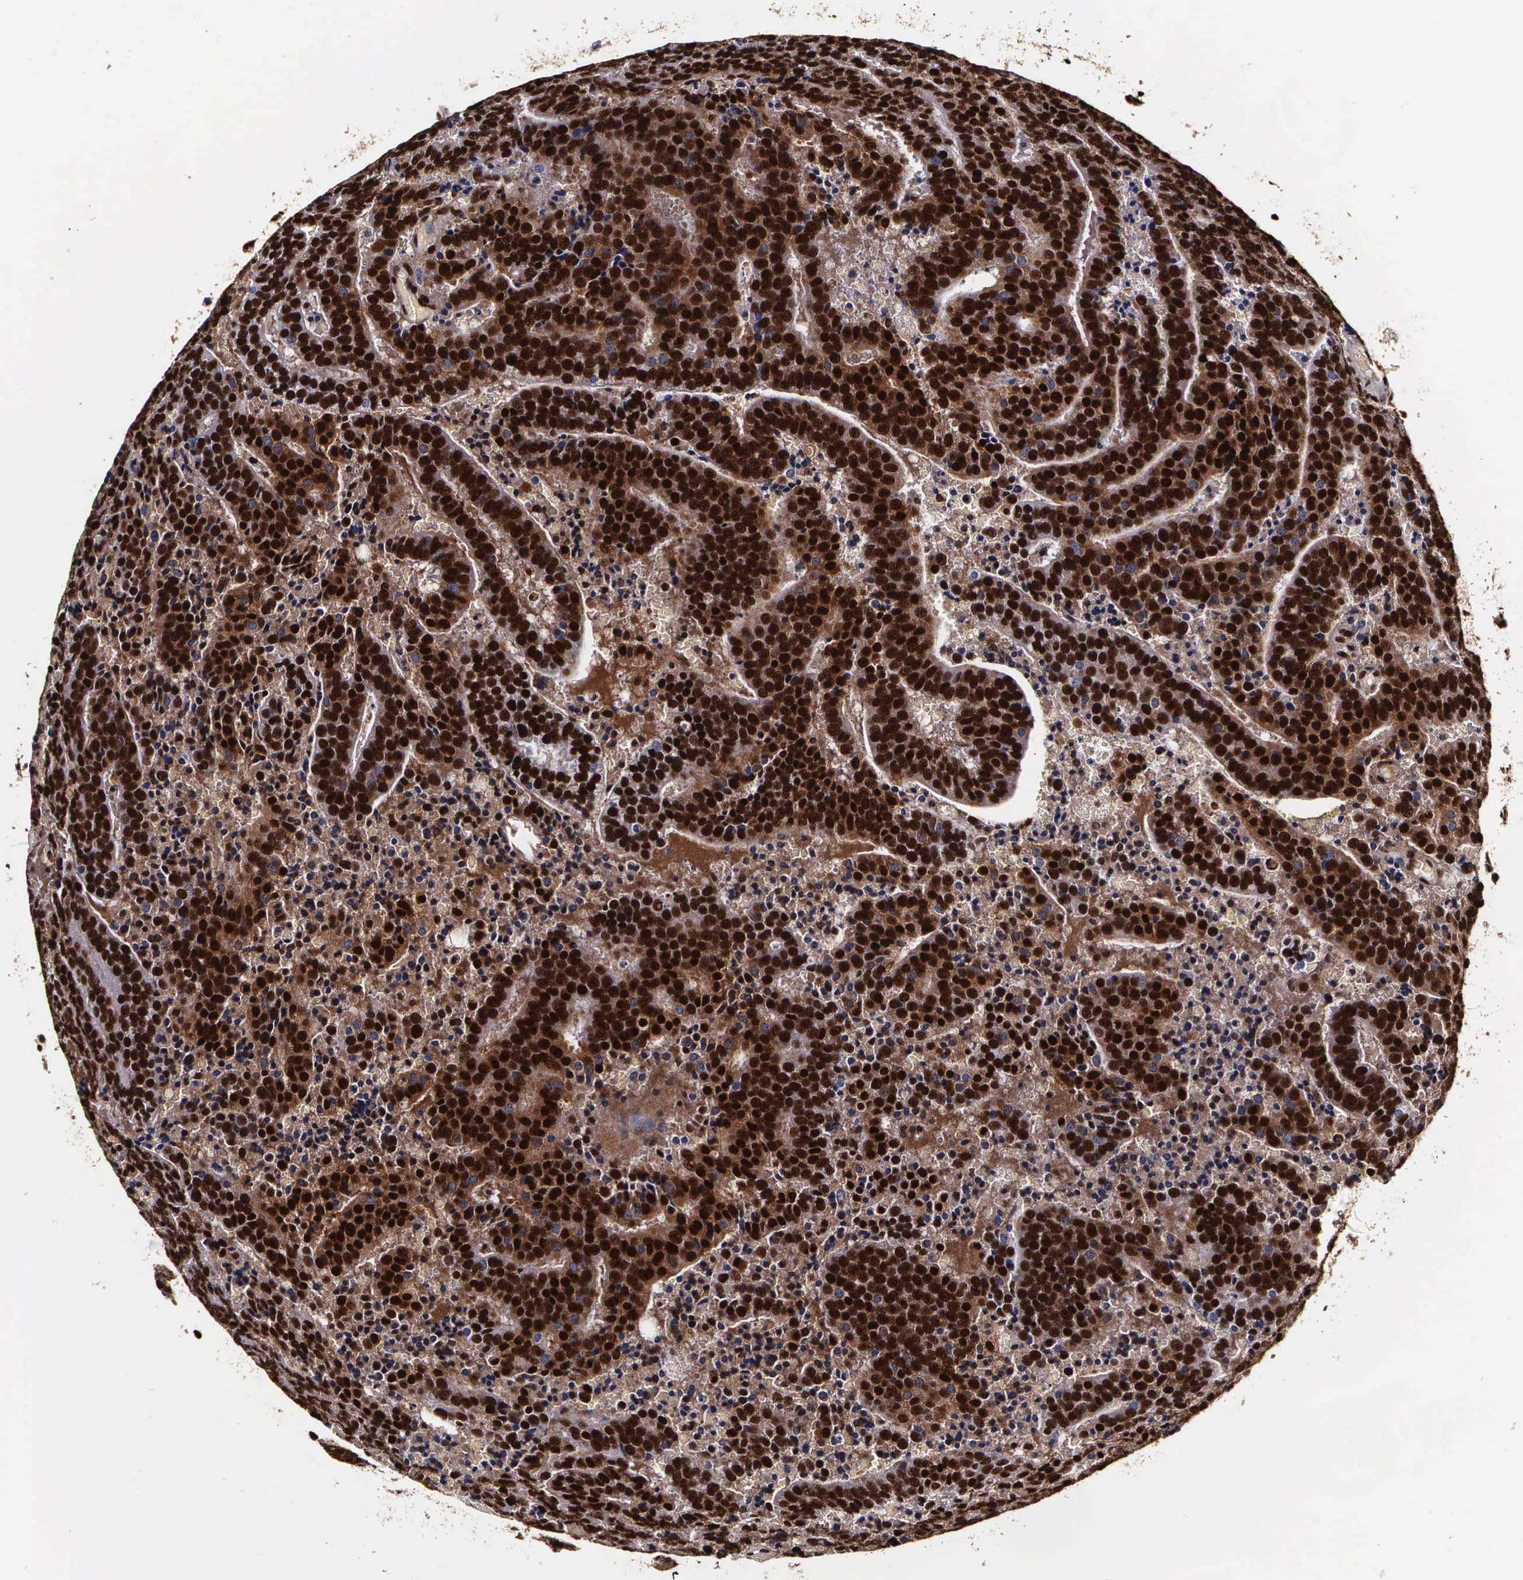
{"staining": {"intensity": "strong", "quantity": ">75%", "location": "cytoplasmic/membranous,nuclear"}, "tissue": "prostate cancer", "cell_type": "Tumor cells", "image_type": "cancer", "snomed": [{"axis": "morphology", "description": "Adenocarcinoma, Medium grade"}, {"axis": "topography", "description": "Prostate"}], "caption": "Protein positivity by IHC displays strong cytoplasmic/membranous and nuclear staining in approximately >75% of tumor cells in prostate cancer (medium-grade adenocarcinoma).", "gene": "PABPN1", "patient": {"sex": "male", "age": 65}}